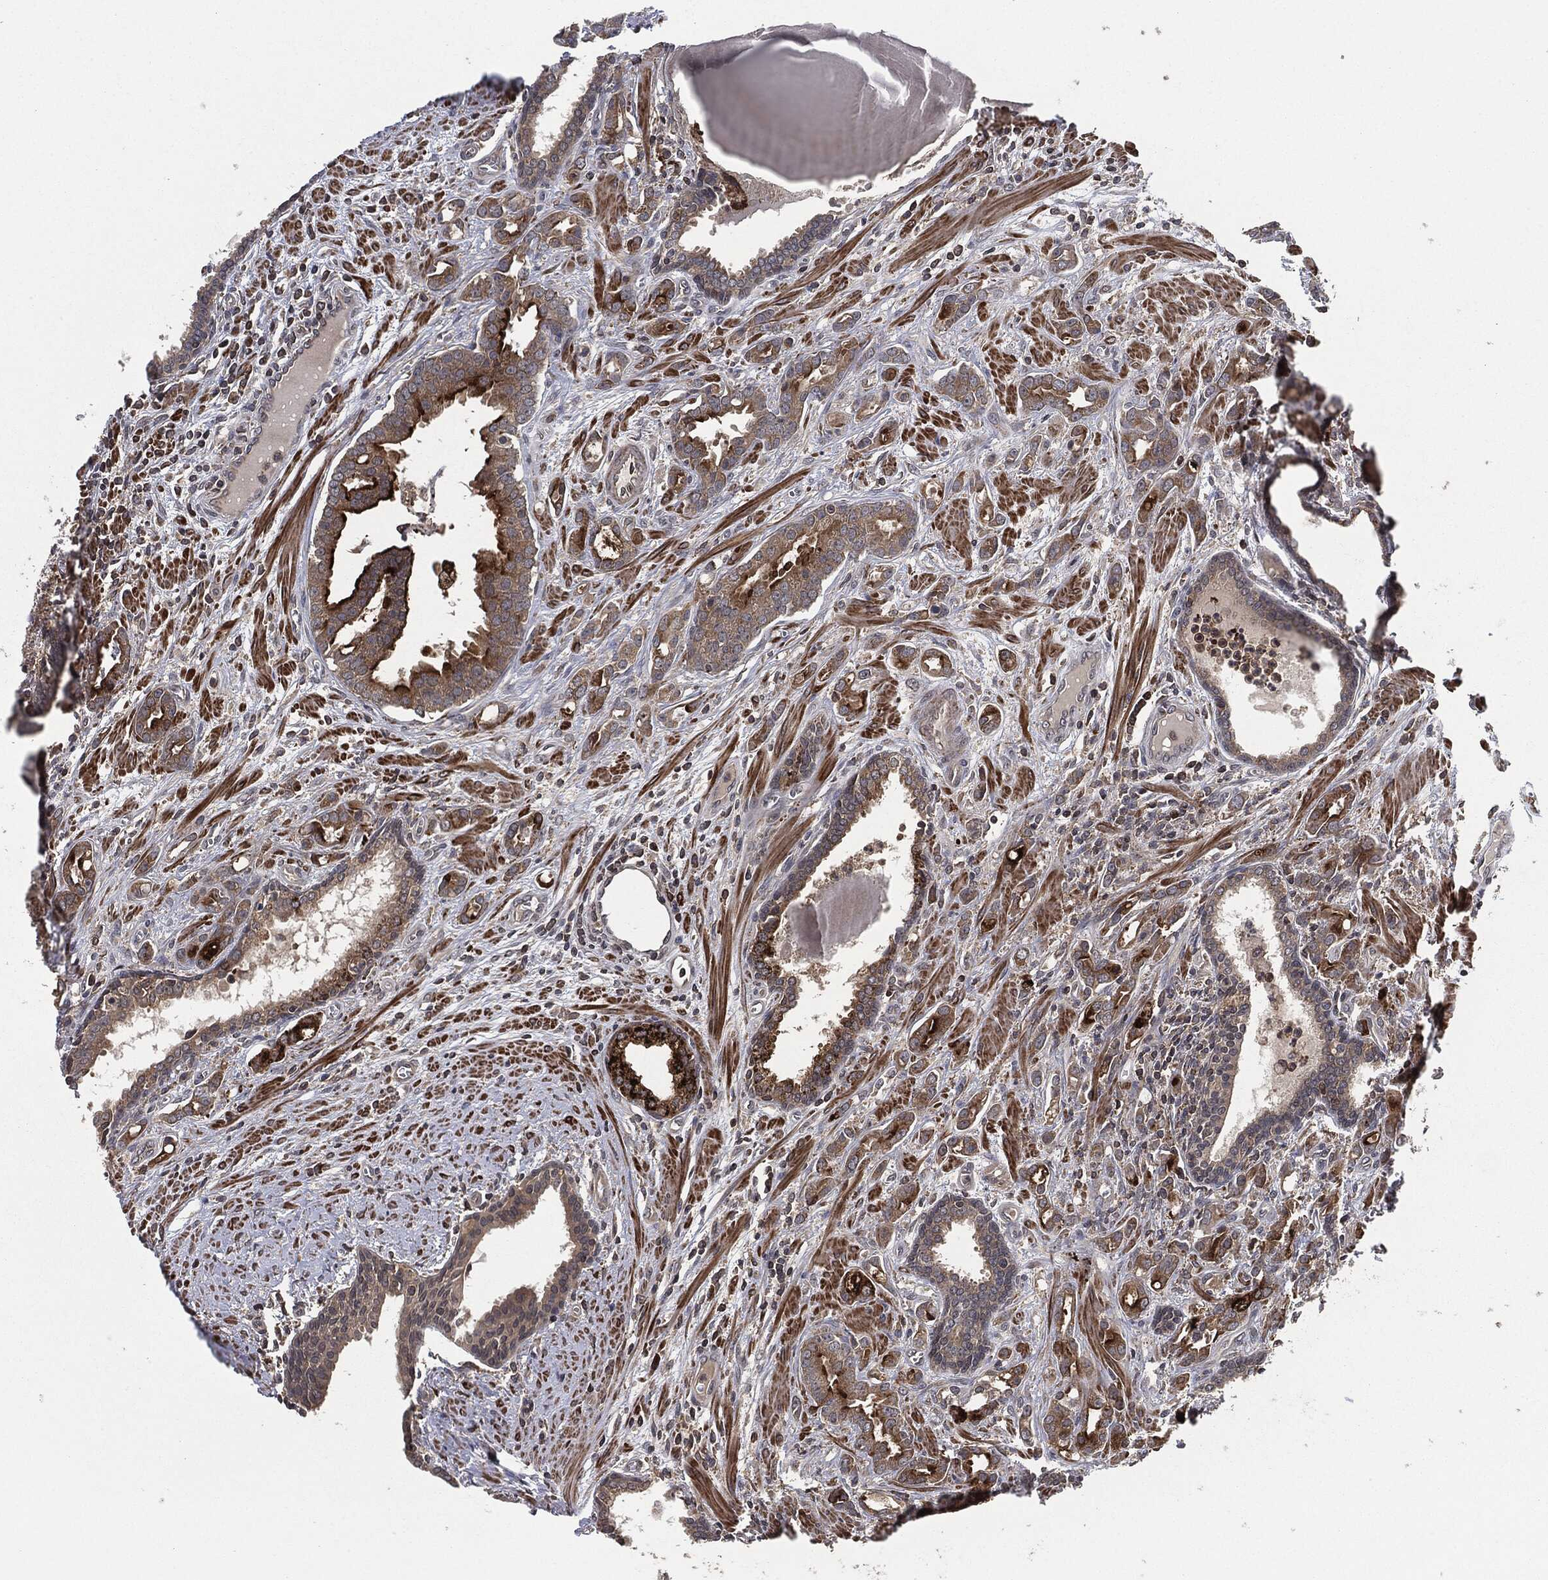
{"staining": {"intensity": "moderate", "quantity": "<25%", "location": "cytoplasmic/membranous"}, "tissue": "prostate cancer", "cell_type": "Tumor cells", "image_type": "cancer", "snomed": [{"axis": "morphology", "description": "Adenocarcinoma, NOS"}, {"axis": "topography", "description": "Prostate"}], "caption": "Immunohistochemical staining of prostate cancer demonstrates low levels of moderate cytoplasmic/membranous expression in approximately <25% of tumor cells.", "gene": "UBR1", "patient": {"sex": "male", "age": 57}}